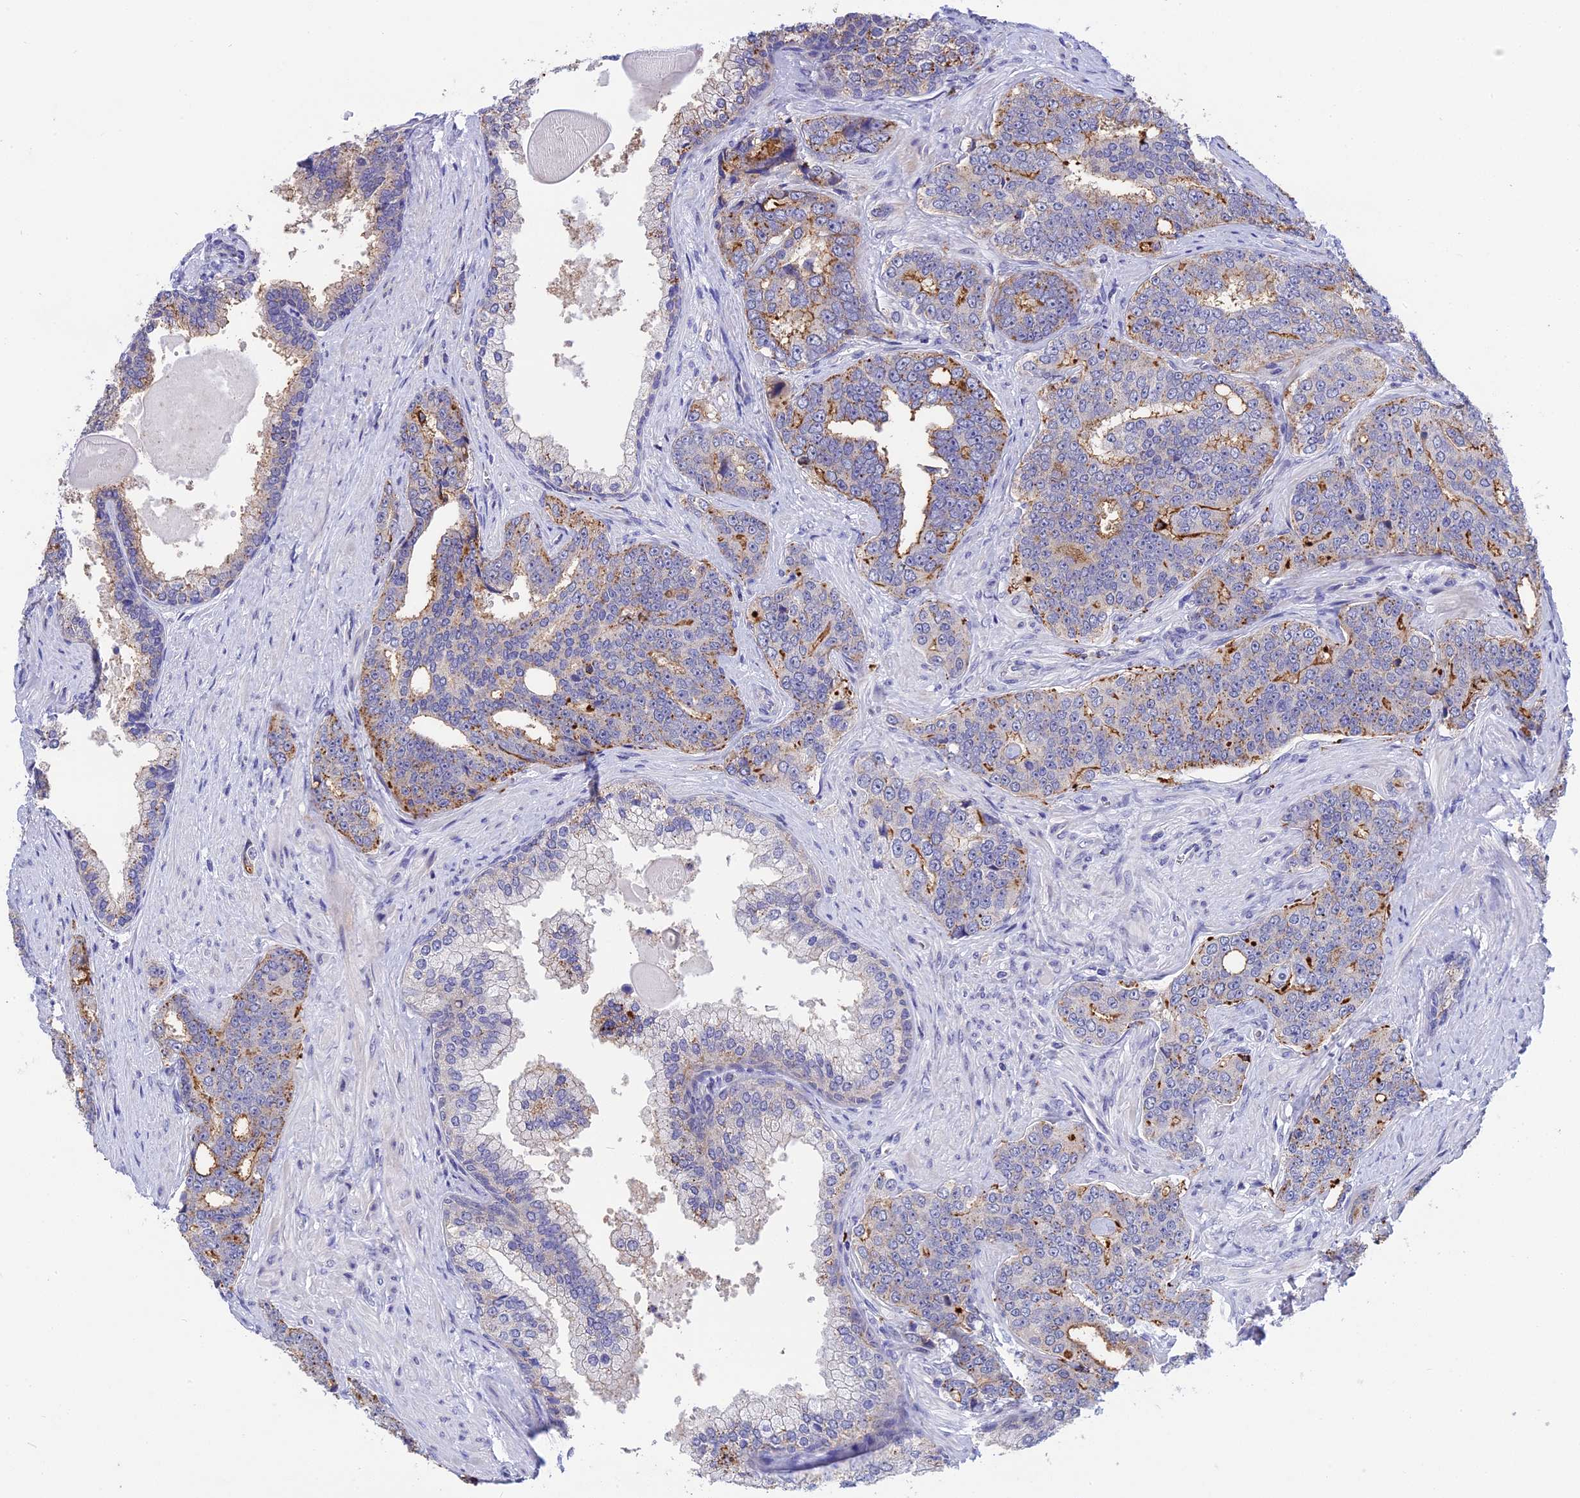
{"staining": {"intensity": "moderate", "quantity": "25%-75%", "location": "cytoplasmic/membranous"}, "tissue": "prostate cancer", "cell_type": "Tumor cells", "image_type": "cancer", "snomed": [{"axis": "morphology", "description": "Adenocarcinoma, High grade"}, {"axis": "topography", "description": "Prostate"}], "caption": "High-grade adenocarcinoma (prostate) stained with a brown dye demonstrates moderate cytoplasmic/membranous positive expression in about 25%-75% of tumor cells.", "gene": "KCTD14", "patient": {"sex": "male", "age": 67}}